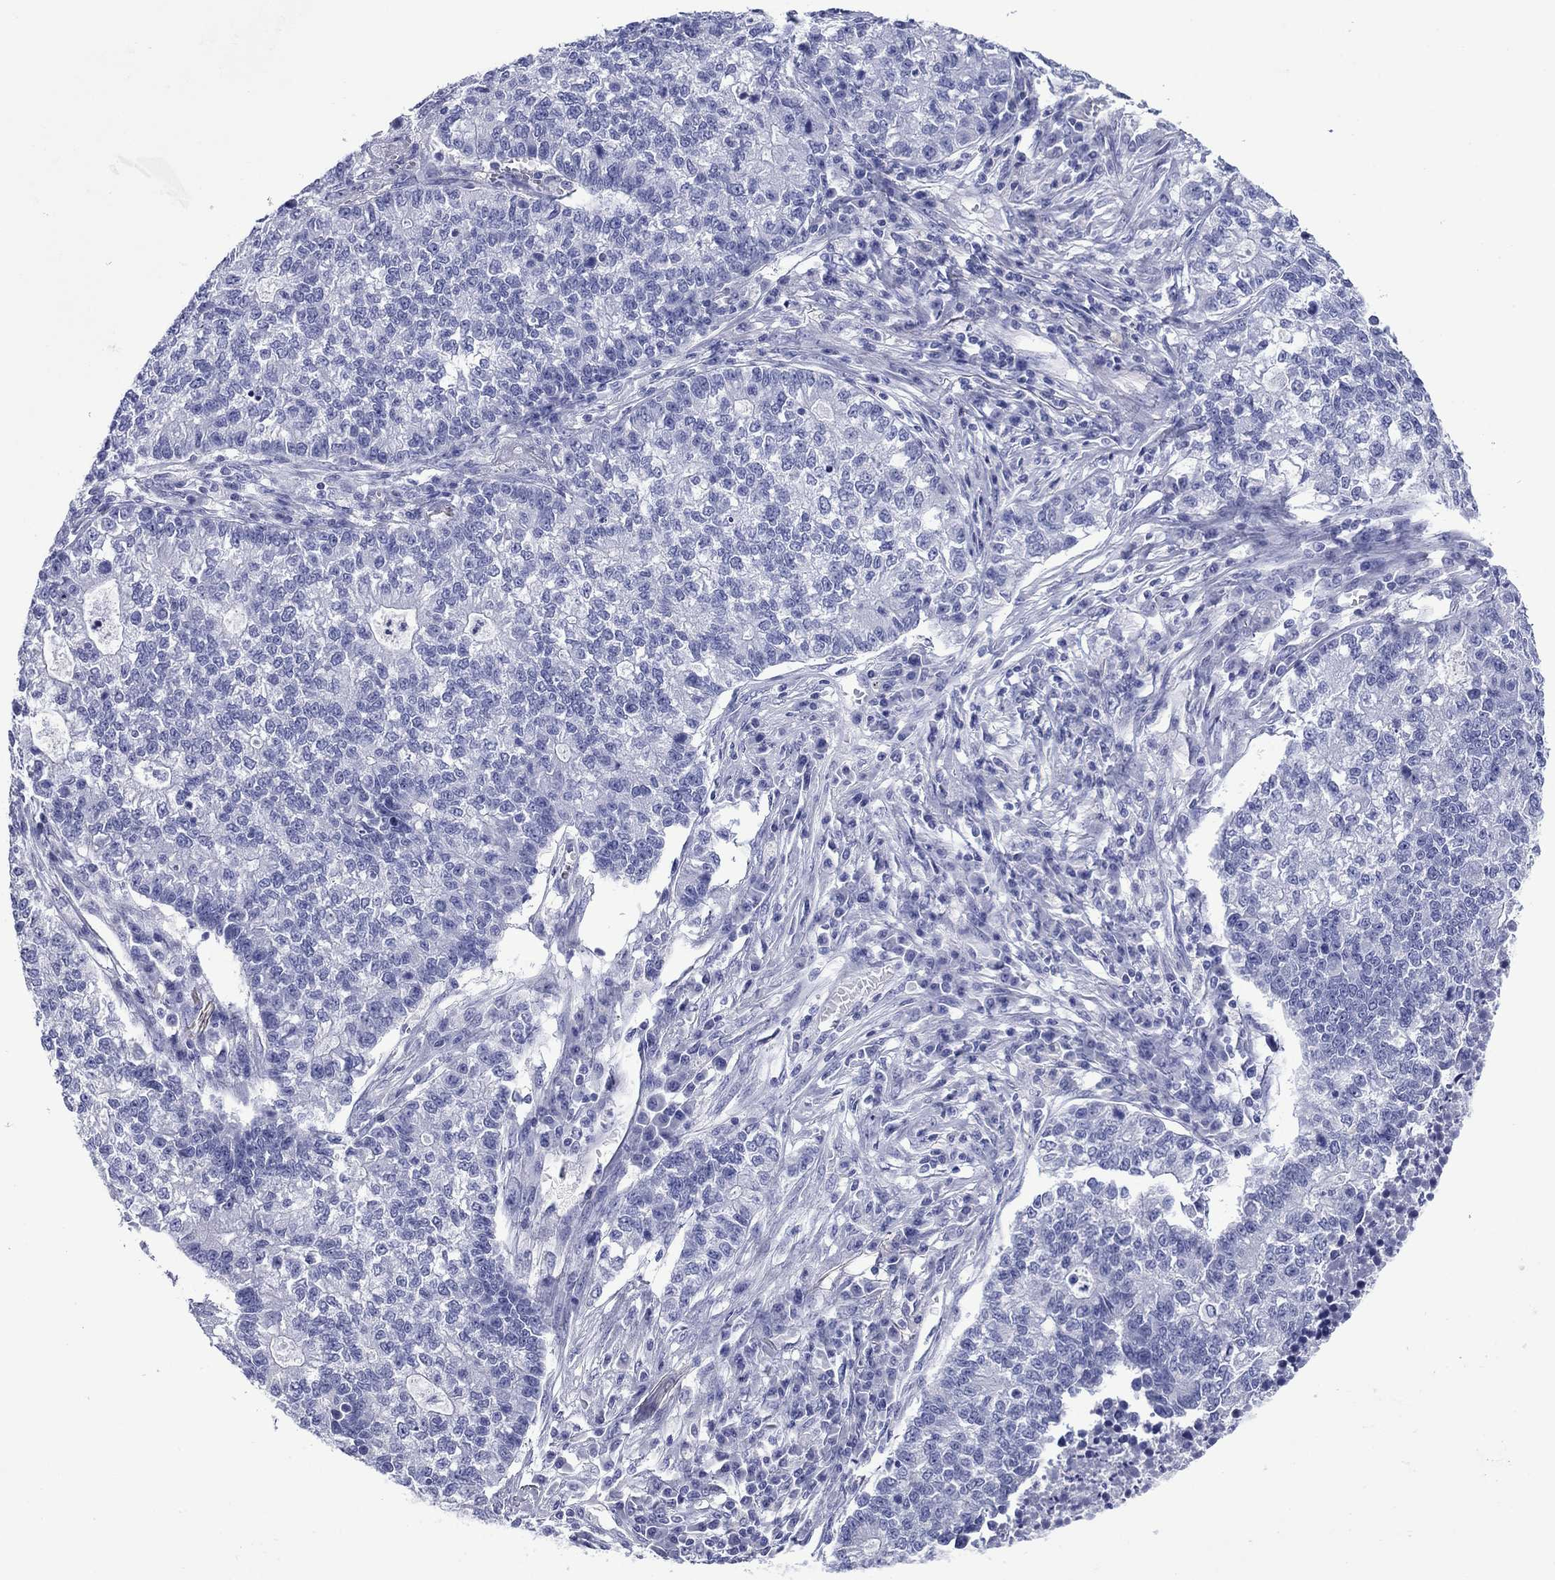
{"staining": {"intensity": "negative", "quantity": "none", "location": "none"}, "tissue": "lung cancer", "cell_type": "Tumor cells", "image_type": "cancer", "snomed": [{"axis": "morphology", "description": "Adenocarcinoma, NOS"}, {"axis": "topography", "description": "Lung"}], "caption": "This is an IHC histopathology image of adenocarcinoma (lung). There is no staining in tumor cells.", "gene": "GIP", "patient": {"sex": "male", "age": 57}}